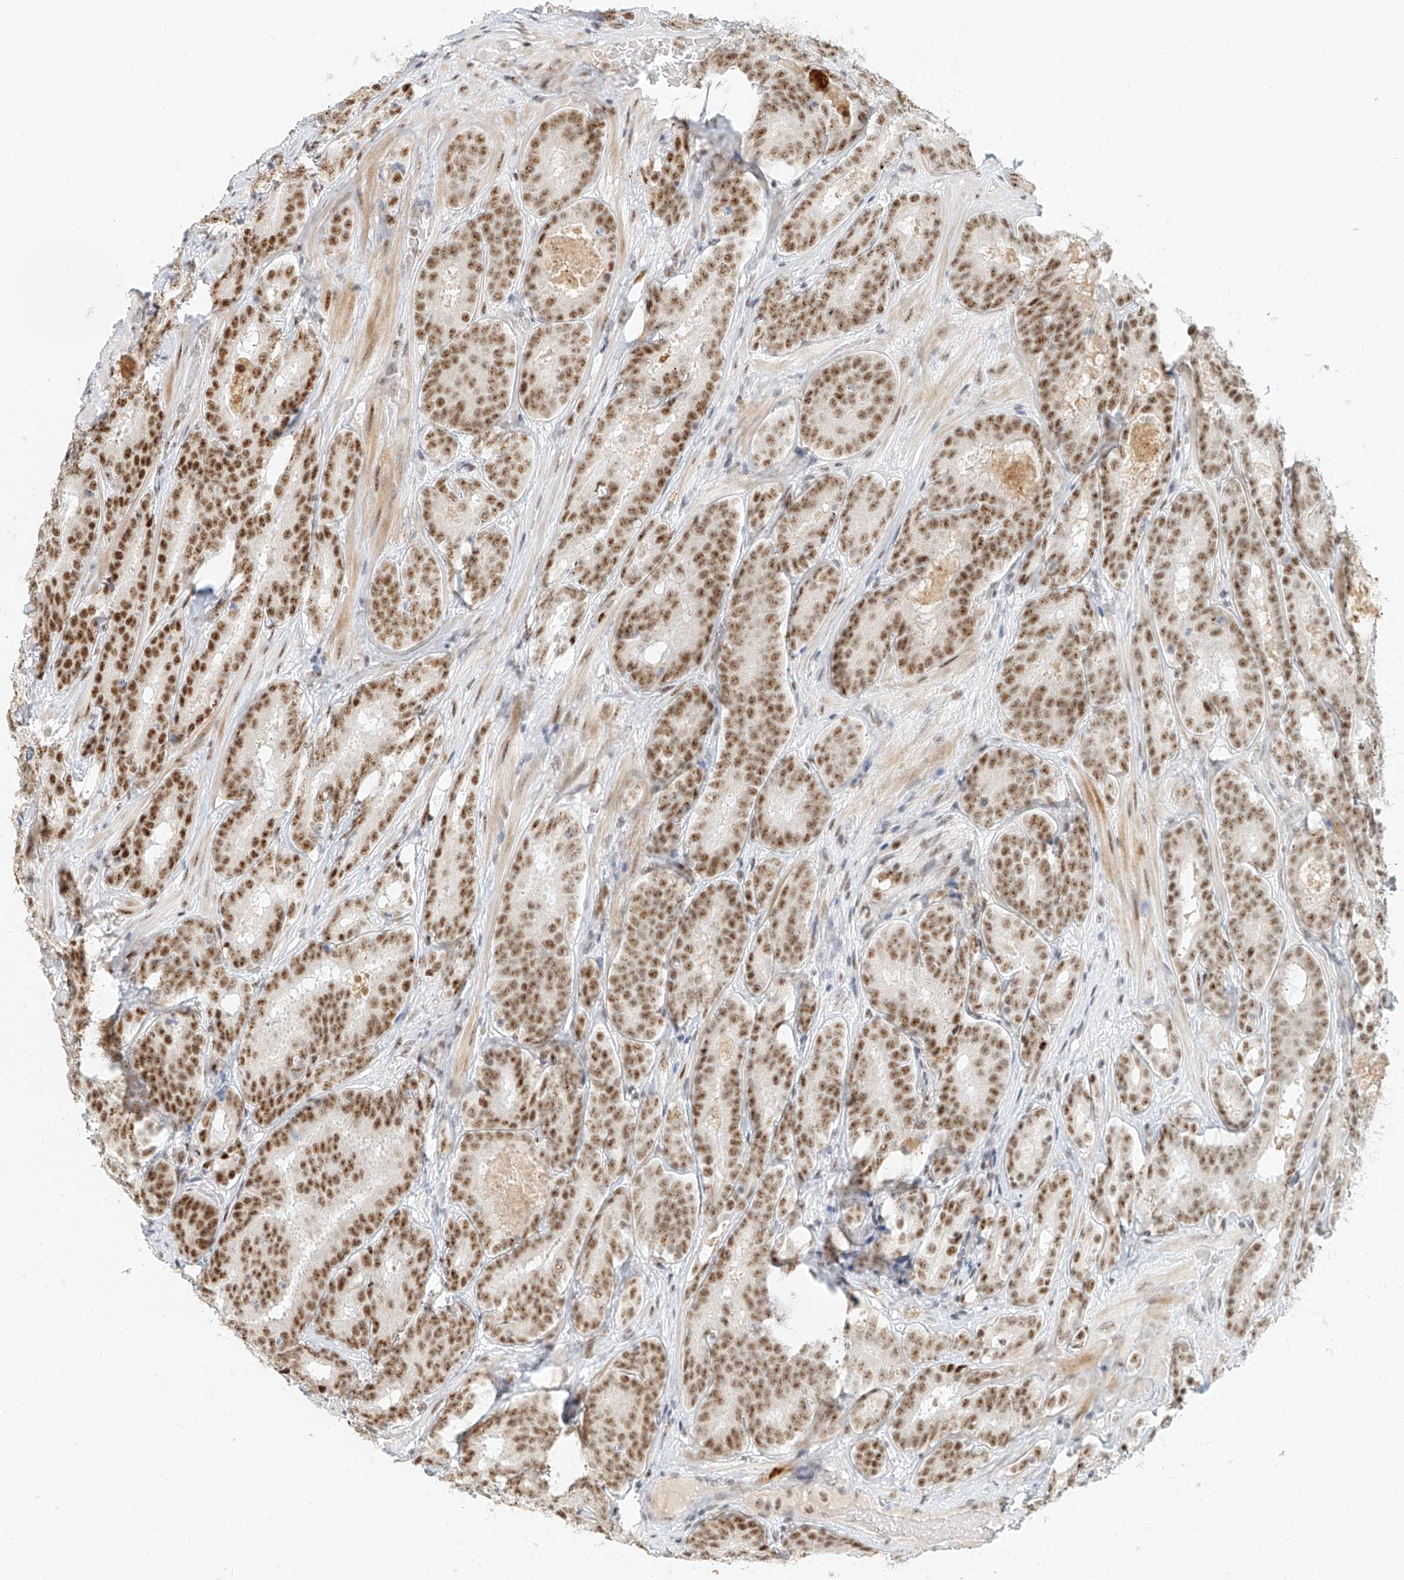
{"staining": {"intensity": "strong", "quantity": ">75%", "location": "nuclear"}, "tissue": "prostate cancer", "cell_type": "Tumor cells", "image_type": "cancer", "snomed": [{"axis": "morphology", "description": "Adenocarcinoma, High grade"}, {"axis": "topography", "description": "Prostate"}], "caption": "Adenocarcinoma (high-grade) (prostate) was stained to show a protein in brown. There is high levels of strong nuclear positivity in about >75% of tumor cells.", "gene": "CXorf58", "patient": {"sex": "male", "age": 57}}